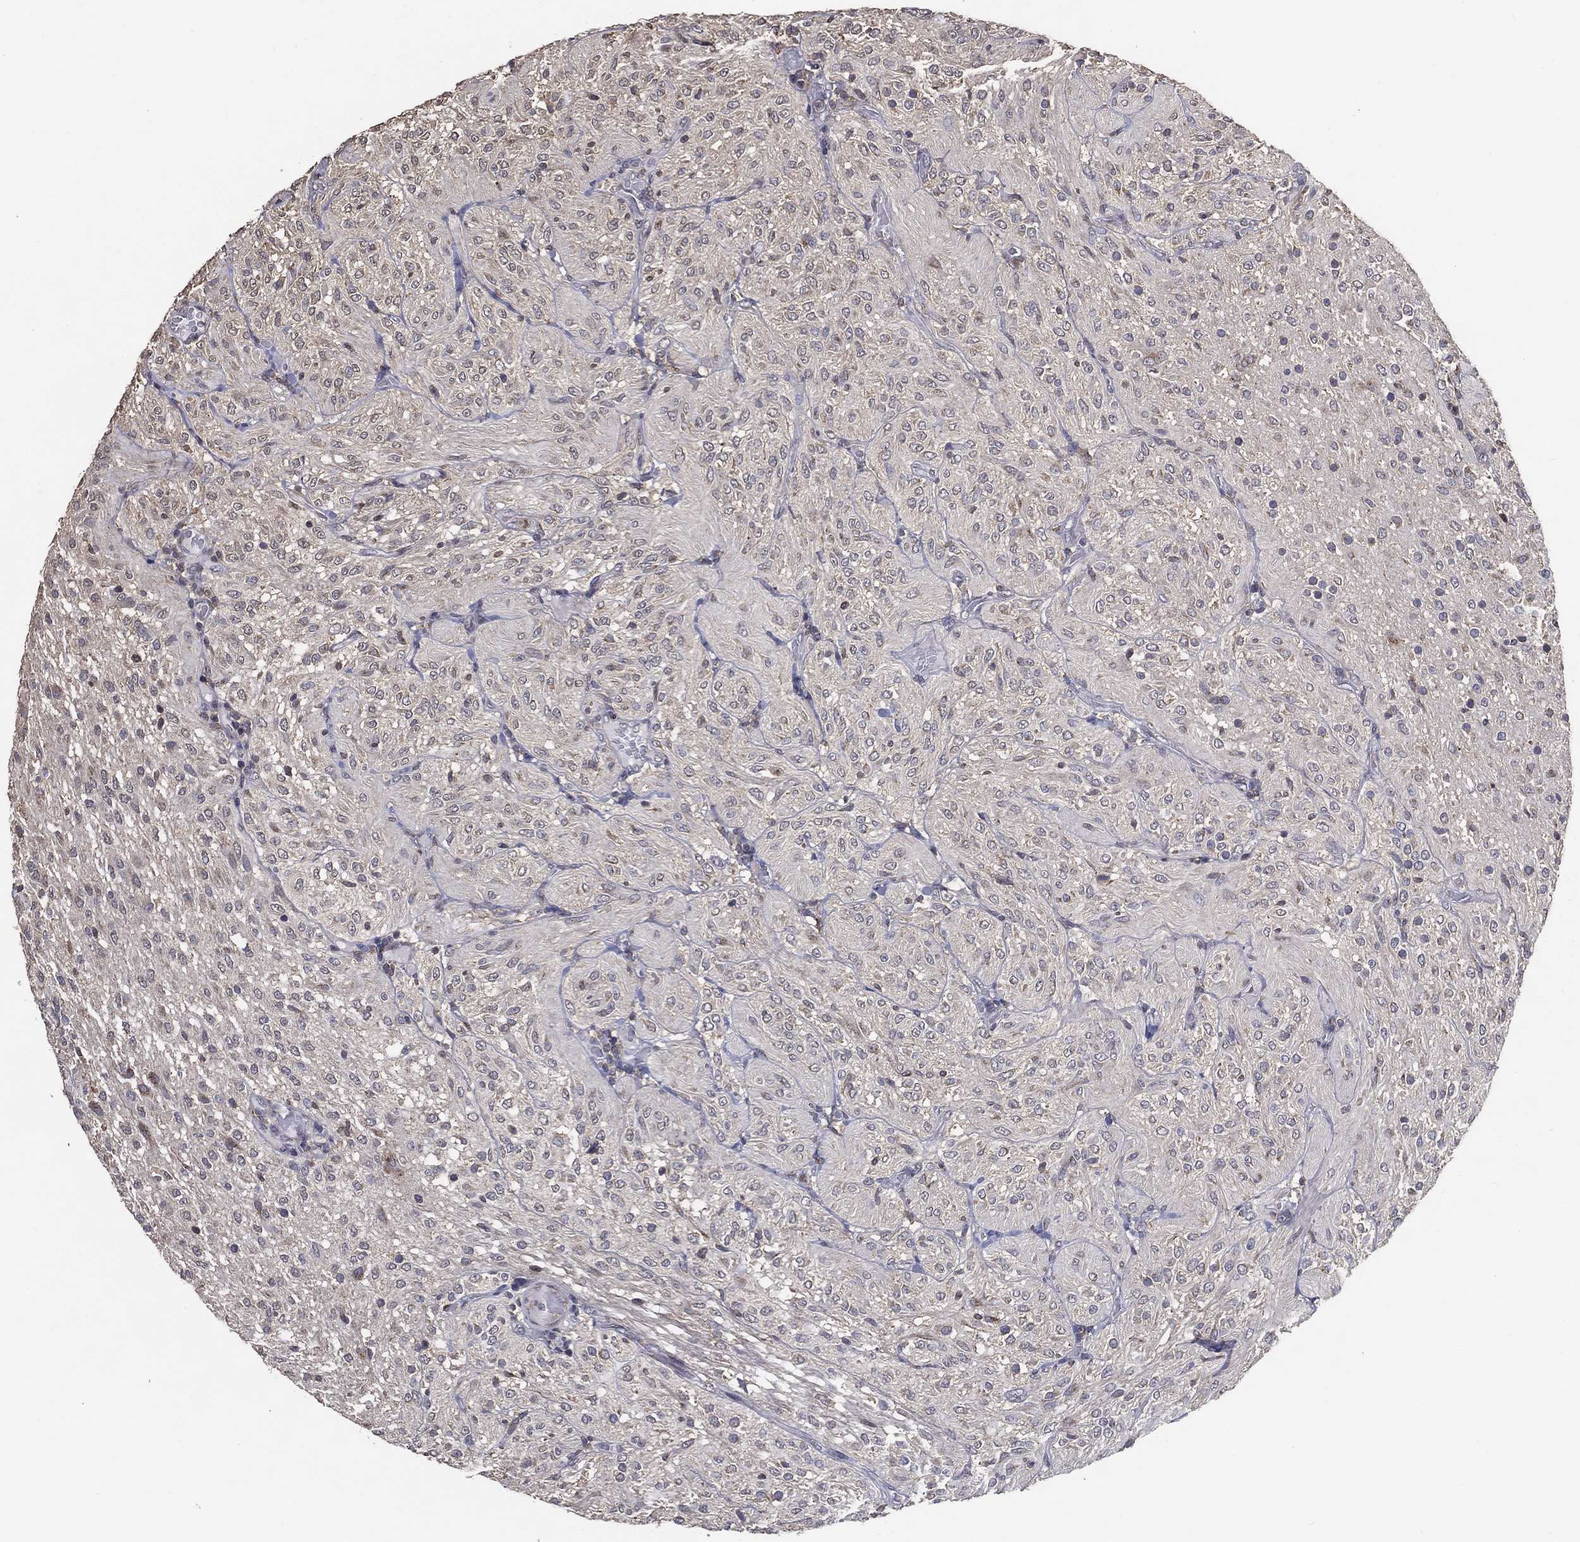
{"staining": {"intensity": "negative", "quantity": "none", "location": "none"}, "tissue": "glioma", "cell_type": "Tumor cells", "image_type": "cancer", "snomed": [{"axis": "morphology", "description": "Glioma, malignant, Low grade"}, {"axis": "topography", "description": "Brain"}], "caption": "Tumor cells are negative for brown protein staining in malignant glioma (low-grade). (Brightfield microscopy of DAB IHC at high magnification).", "gene": "GPR183", "patient": {"sex": "male", "age": 3}}